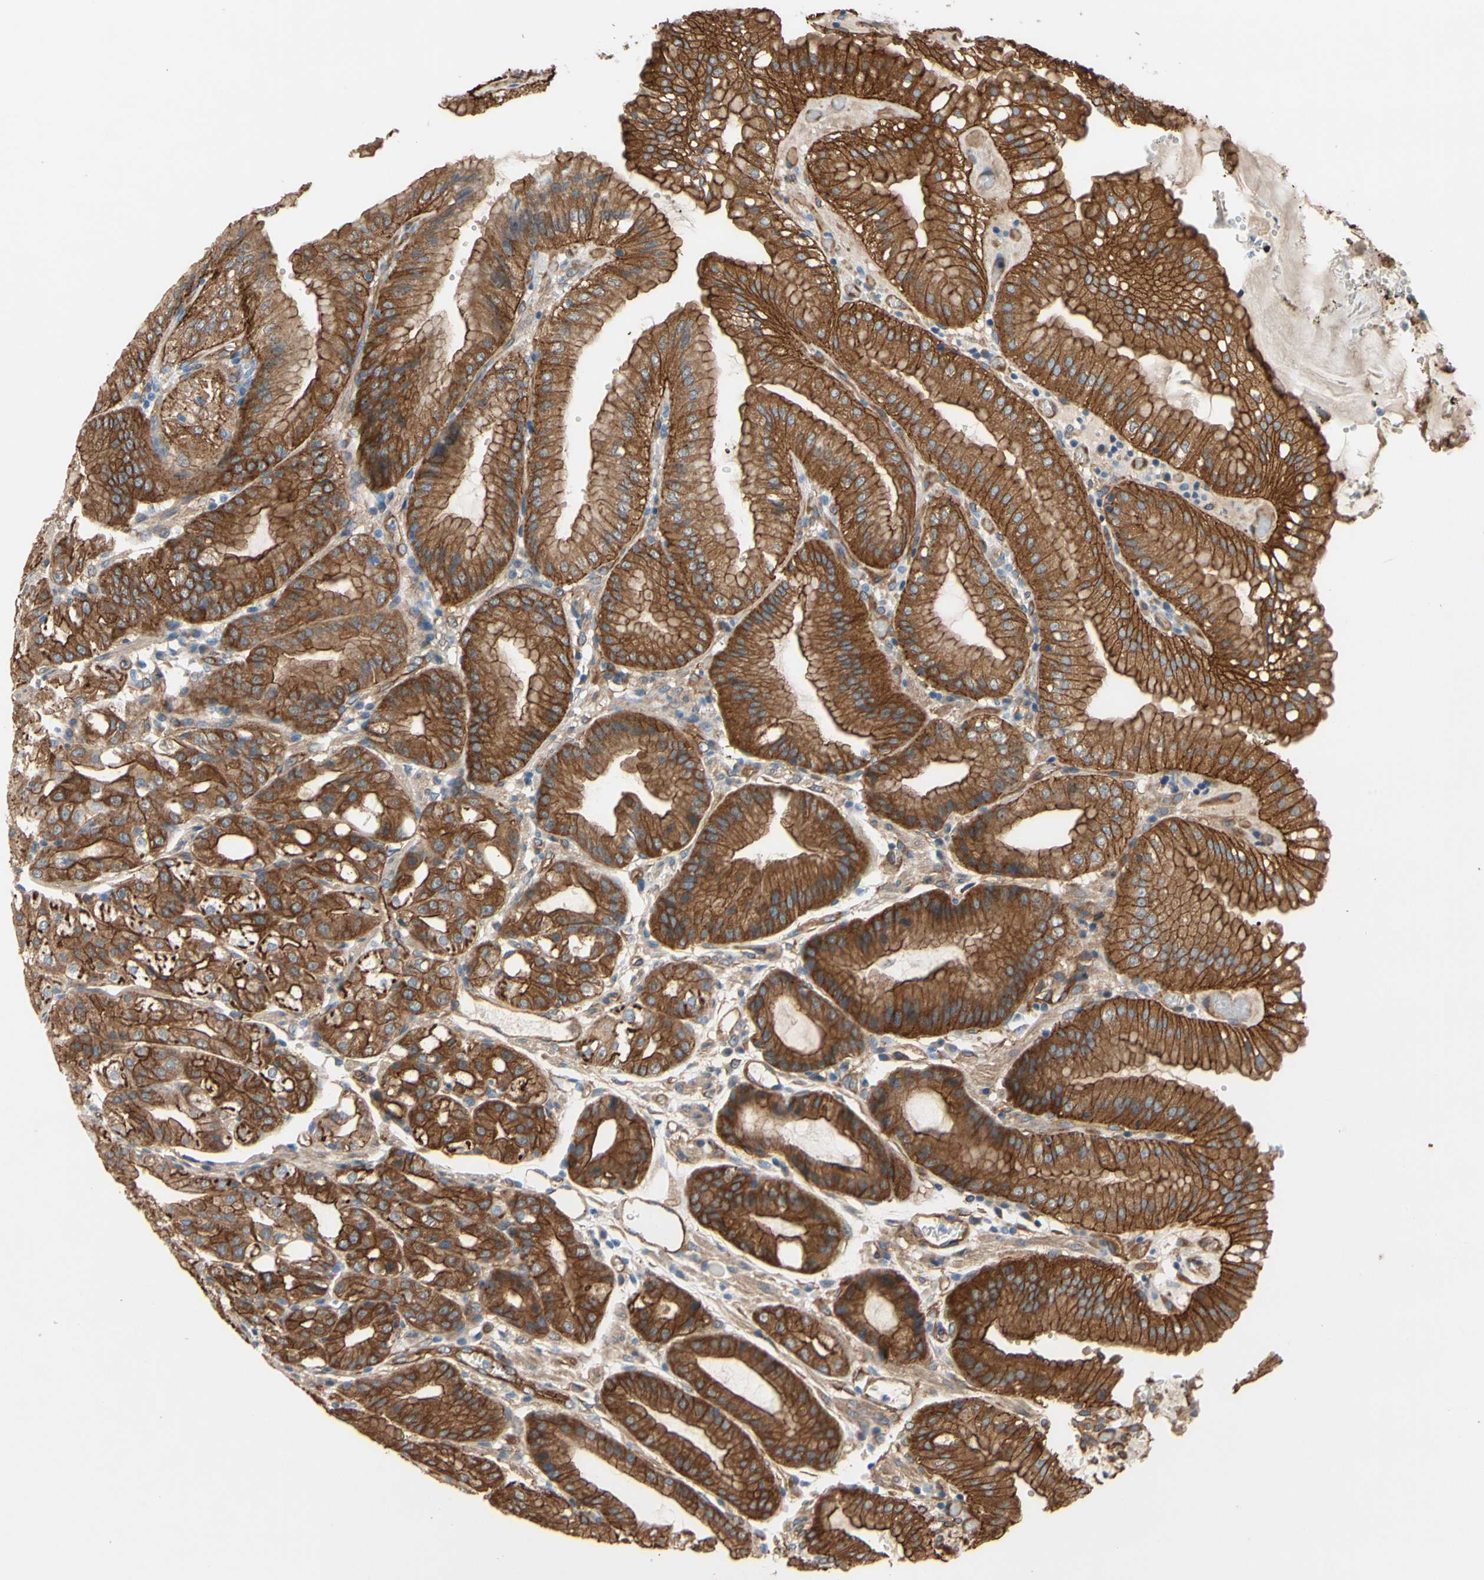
{"staining": {"intensity": "strong", "quantity": ">75%", "location": "cytoplasmic/membranous"}, "tissue": "stomach", "cell_type": "Glandular cells", "image_type": "normal", "snomed": [{"axis": "morphology", "description": "Normal tissue, NOS"}, {"axis": "topography", "description": "Stomach, lower"}], "caption": "Glandular cells demonstrate high levels of strong cytoplasmic/membranous staining in approximately >75% of cells in normal human stomach. (Brightfield microscopy of DAB IHC at high magnification).", "gene": "CTTNBP2", "patient": {"sex": "male", "age": 71}}